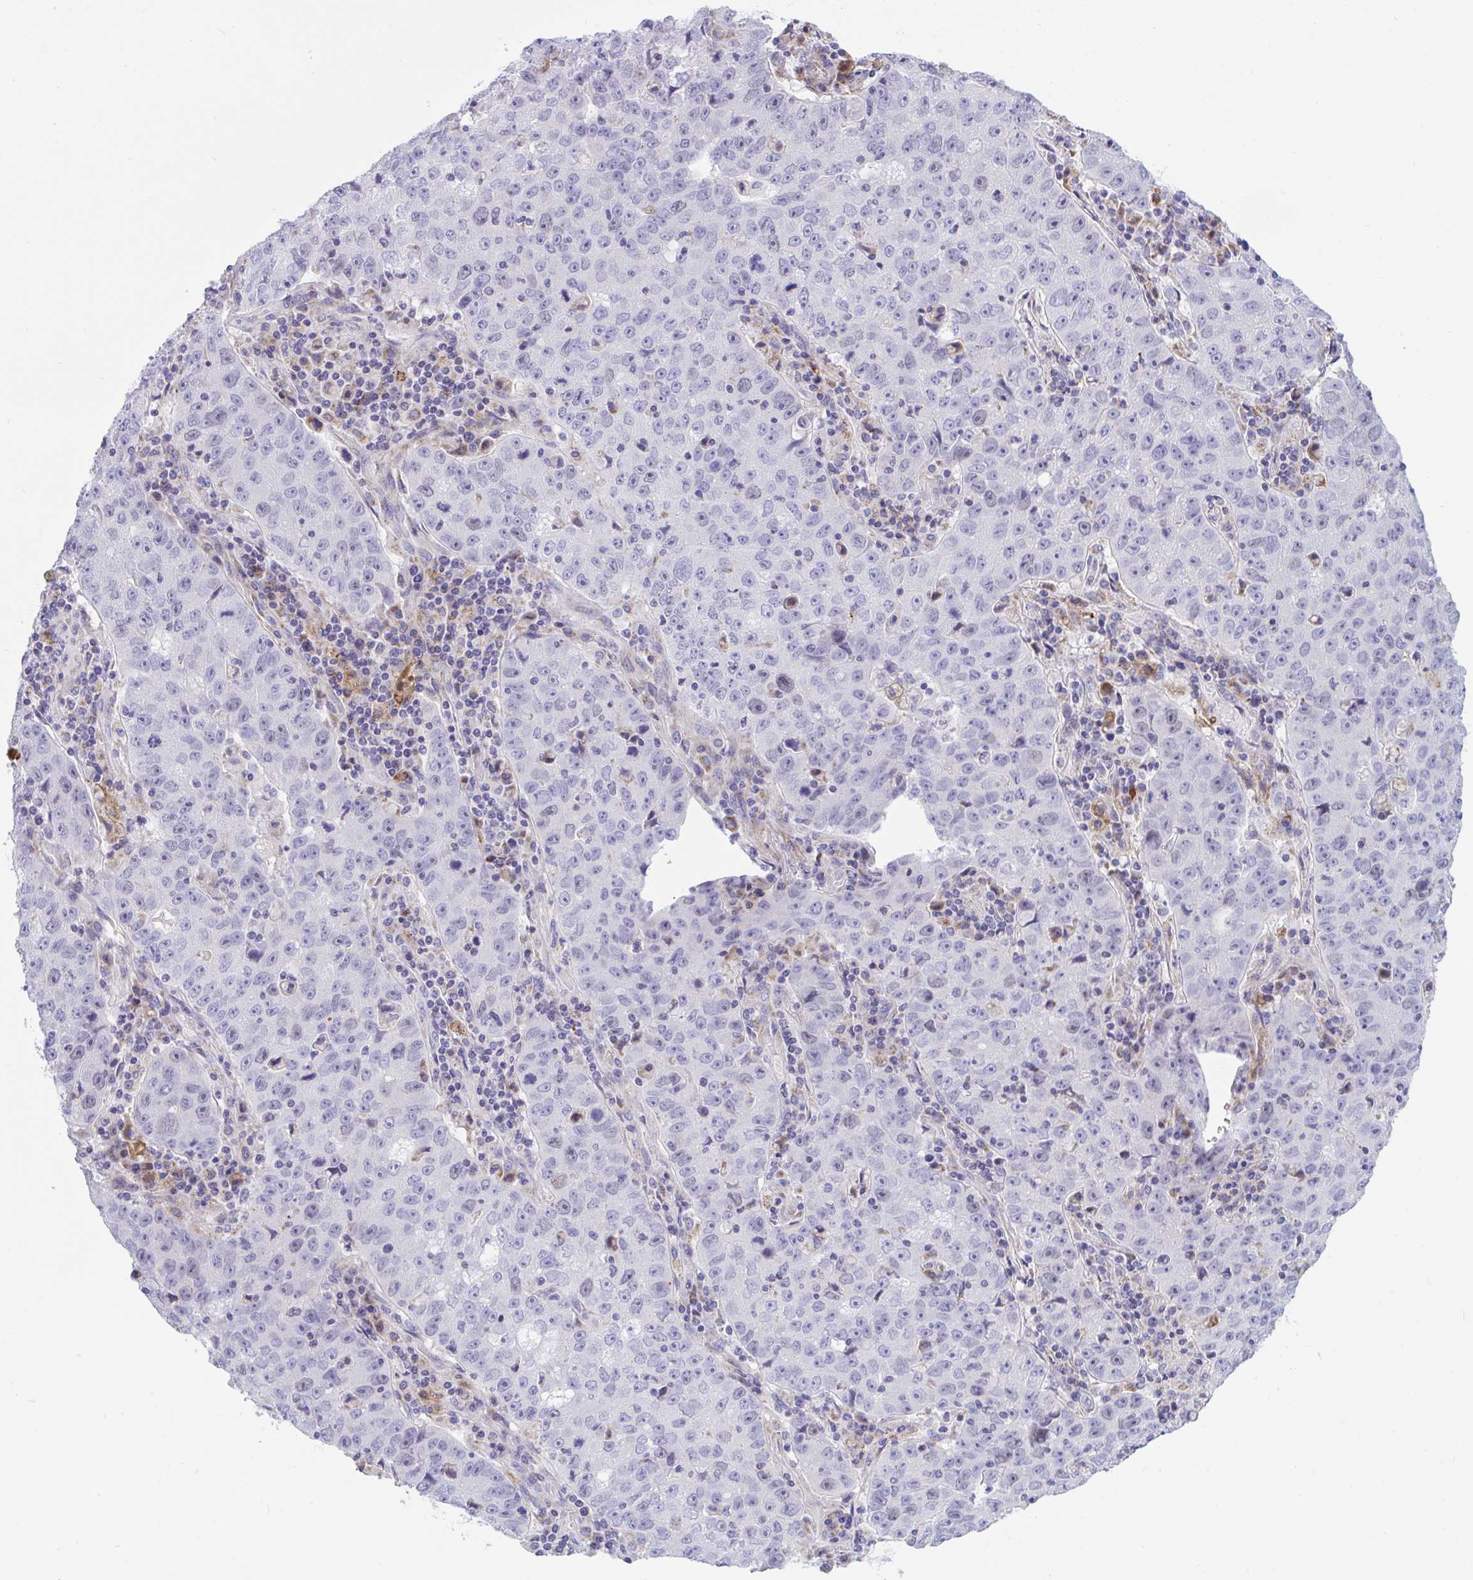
{"staining": {"intensity": "negative", "quantity": "none", "location": "none"}, "tissue": "lung cancer", "cell_type": "Tumor cells", "image_type": "cancer", "snomed": [{"axis": "morphology", "description": "Normal morphology"}, {"axis": "morphology", "description": "Adenocarcinoma, NOS"}, {"axis": "topography", "description": "Lymph node"}, {"axis": "topography", "description": "Lung"}], "caption": "An immunohistochemistry (IHC) micrograph of adenocarcinoma (lung) is shown. There is no staining in tumor cells of adenocarcinoma (lung). (DAB (3,3'-diaminobenzidine) immunohistochemistry (IHC) visualized using brightfield microscopy, high magnification).", "gene": "DTX3", "patient": {"sex": "female", "age": 57}}